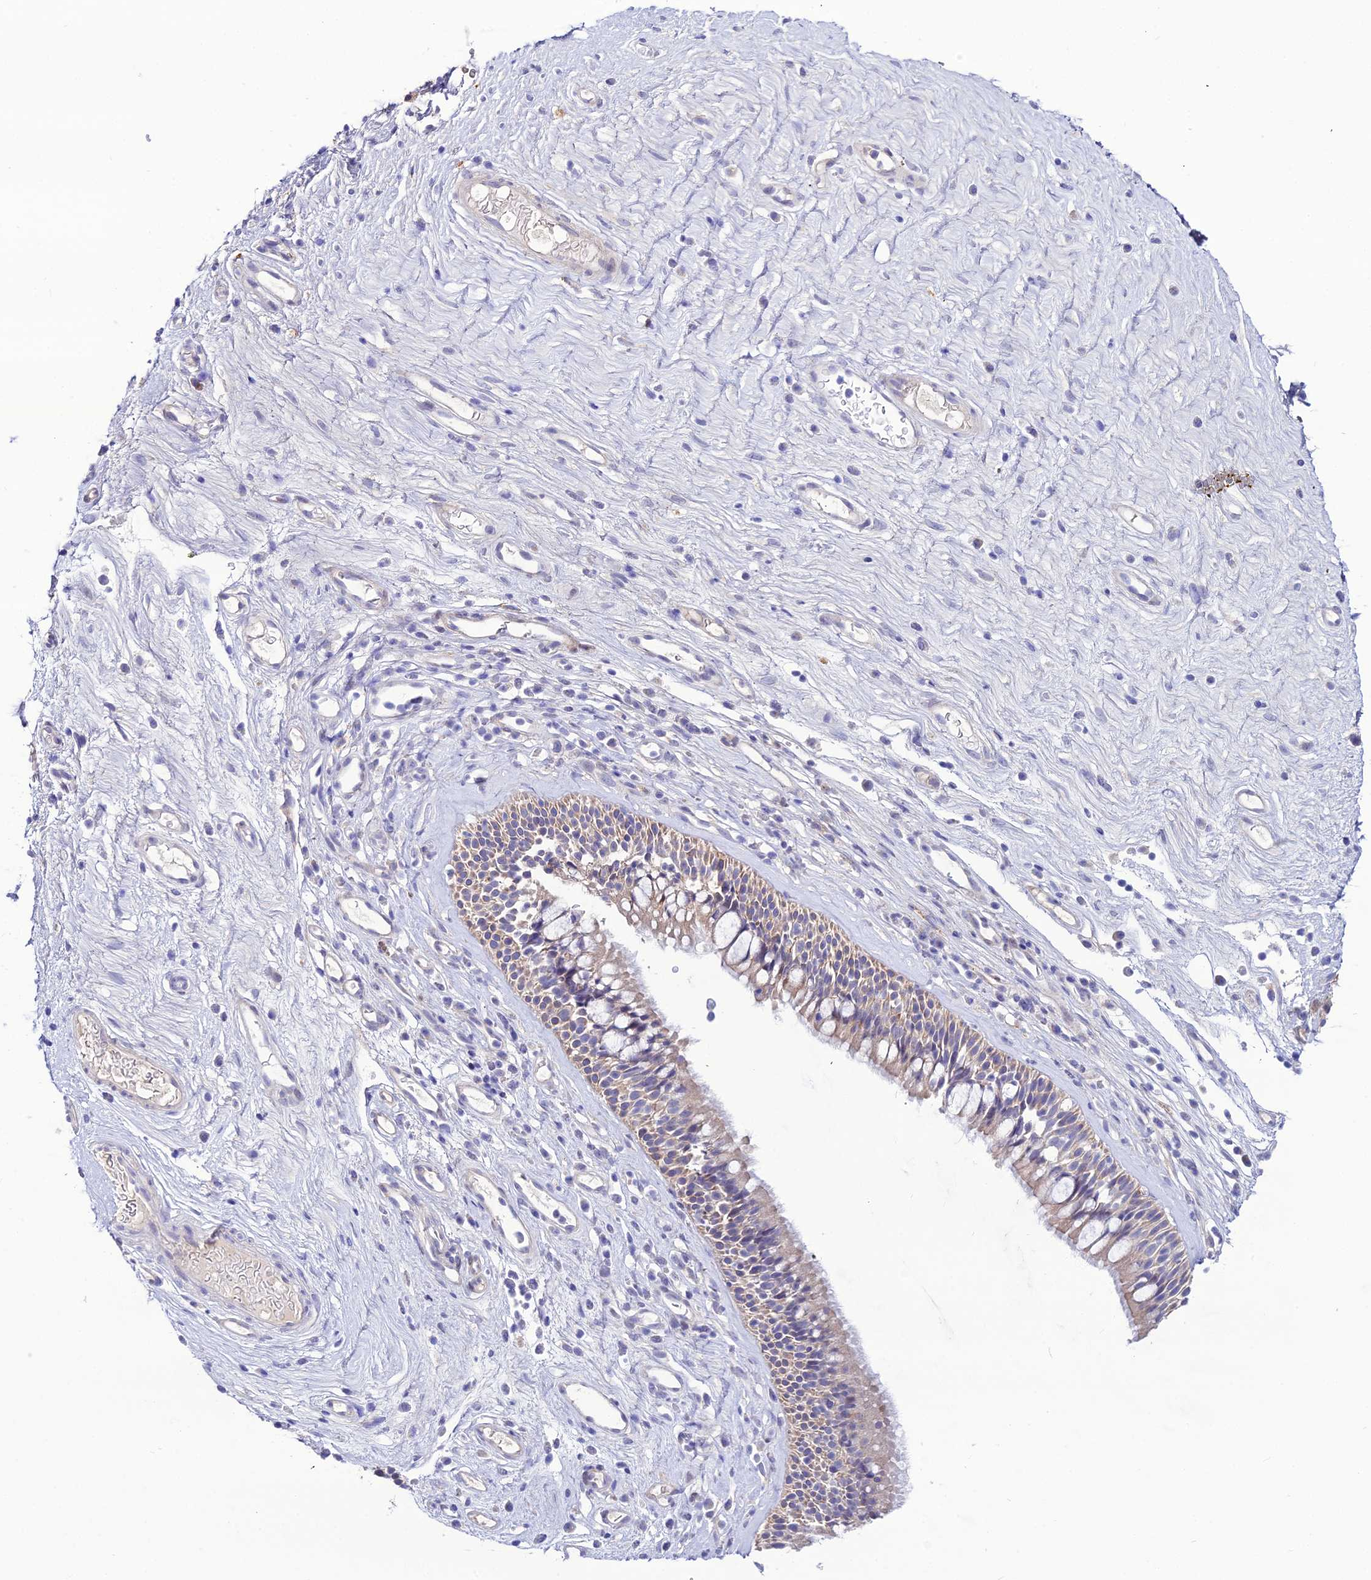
{"staining": {"intensity": "moderate", "quantity": "25%-75%", "location": "cytoplasmic/membranous,nuclear"}, "tissue": "nasopharynx", "cell_type": "Respiratory epithelial cells", "image_type": "normal", "snomed": [{"axis": "morphology", "description": "Normal tissue, NOS"}, {"axis": "morphology", "description": "Inflammation, NOS"}, {"axis": "morphology", "description": "Malignant melanoma, Metastatic site"}, {"axis": "topography", "description": "Nasopharynx"}], "caption": "Human nasopharynx stained with a brown dye reveals moderate cytoplasmic/membranous,nuclear positive expression in approximately 25%-75% of respiratory epithelial cells.", "gene": "MB21D2", "patient": {"sex": "male", "age": 70}}